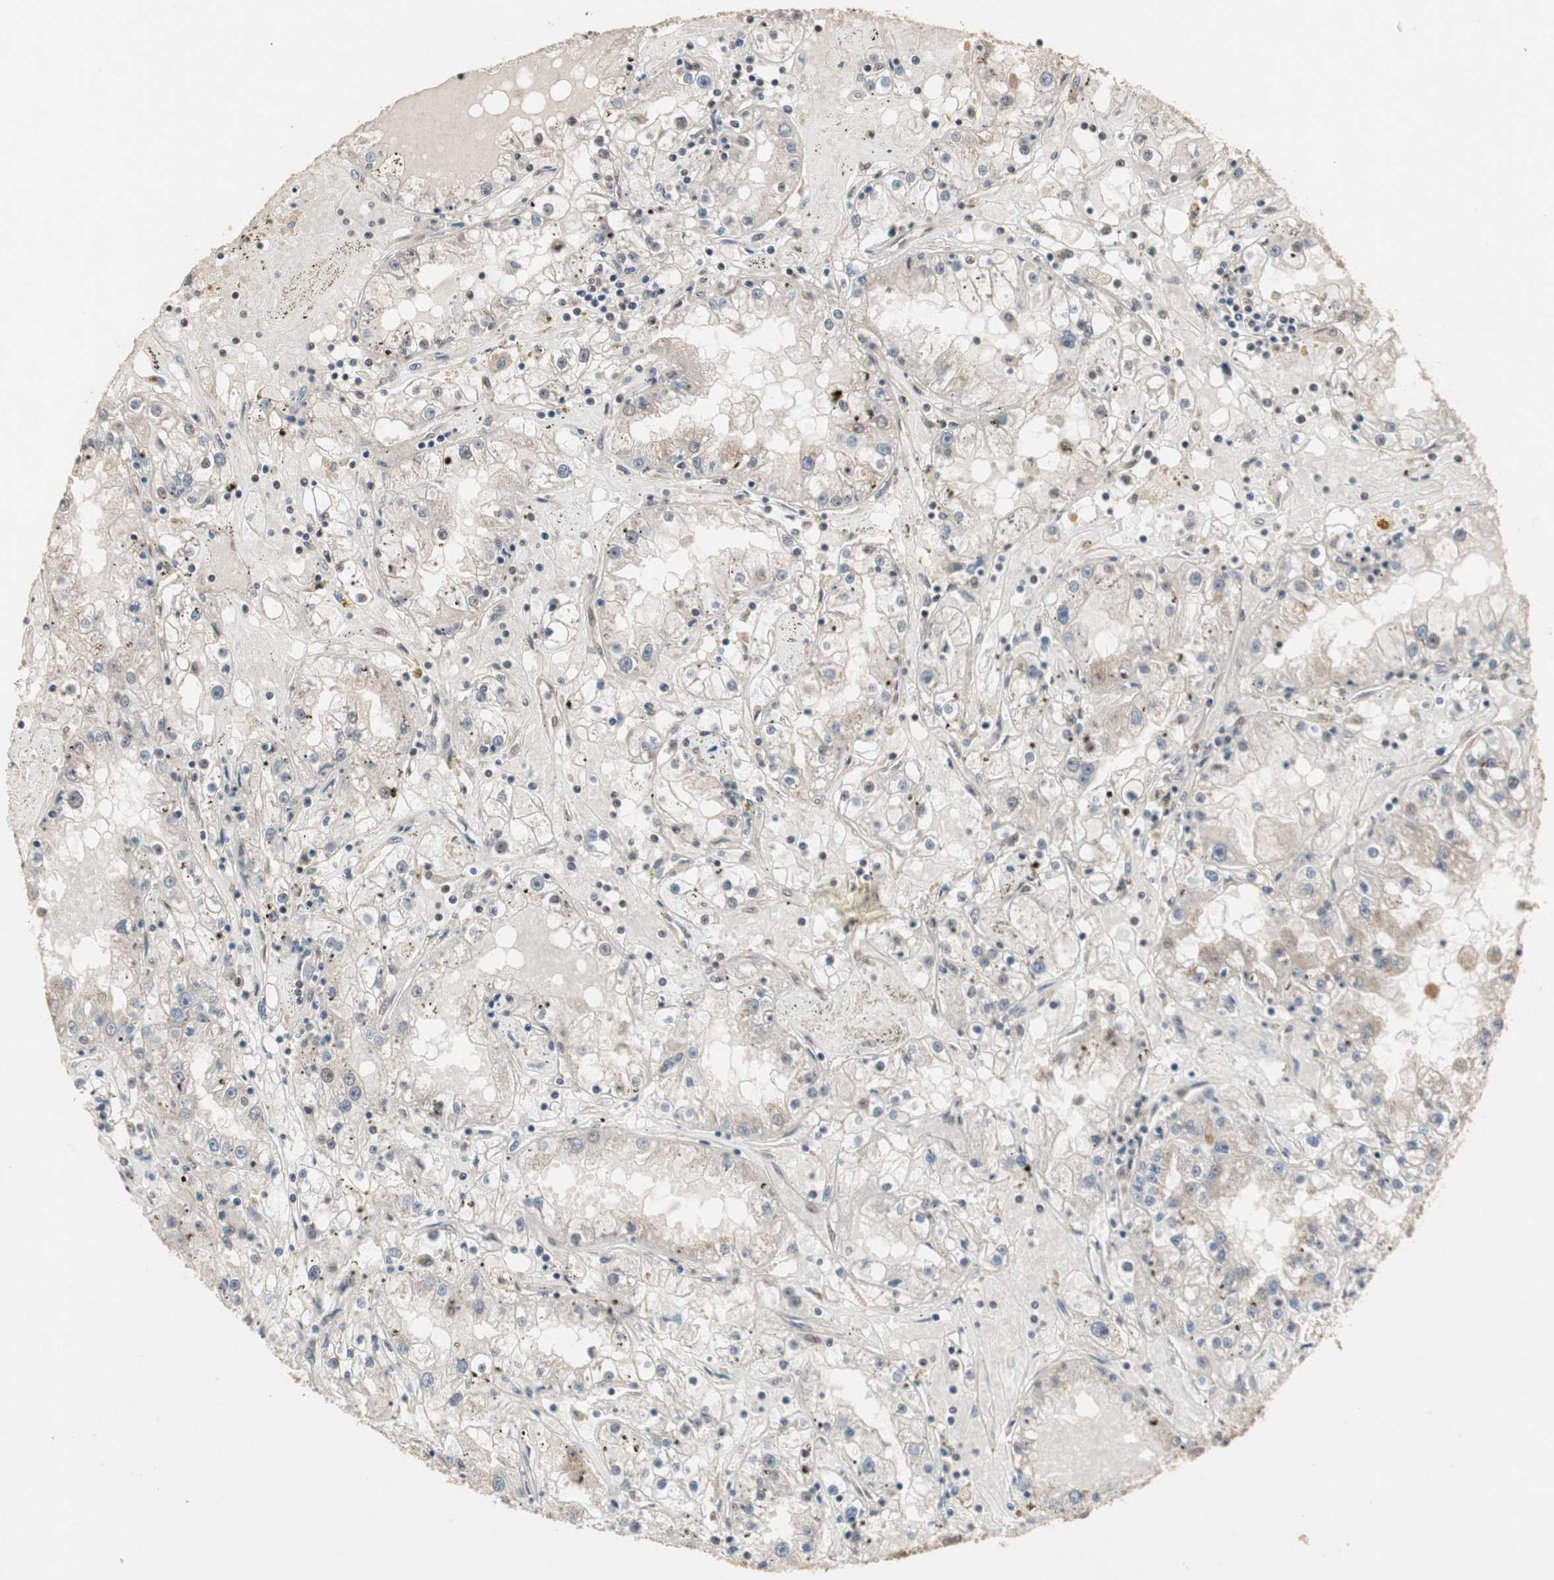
{"staining": {"intensity": "weak", "quantity": "25%-75%", "location": "cytoplasmic/membranous,nuclear"}, "tissue": "renal cancer", "cell_type": "Tumor cells", "image_type": "cancer", "snomed": [{"axis": "morphology", "description": "Adenocarcinoma, NOS"}, {"axis": "topography", "description": "Kidney"}], "caption": "Protein expression analysis of human renal cancer (adenocarcinoma) reveals weak cytoplasmic/membranous and nuclear positivity in approximately 25%-75% of tumor cells.", "gene": "CSNK2B", "patient": {"sex": "male", "age": 56}}